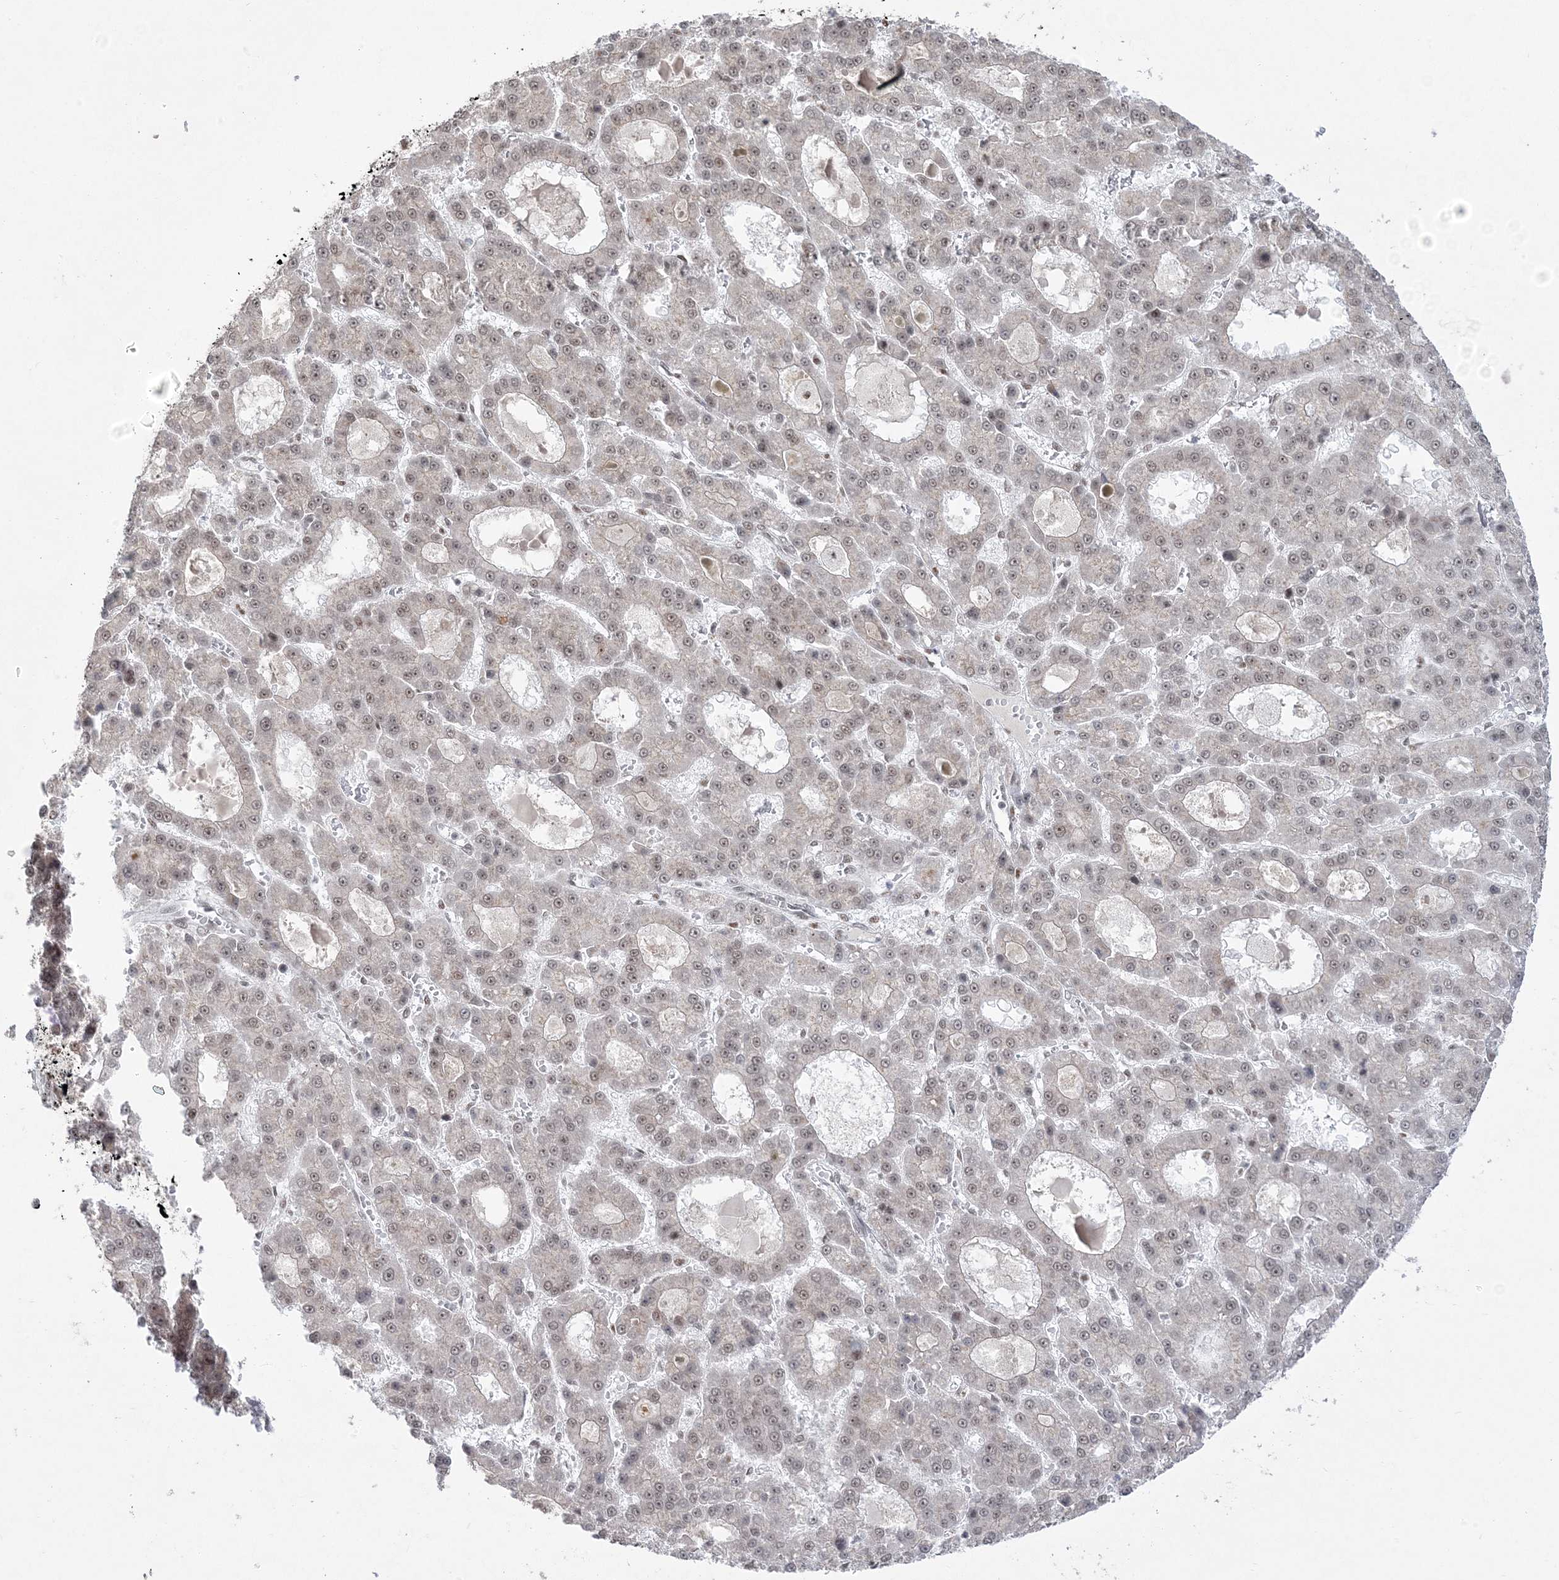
{"staining": {"intensity": "weak", "quantity": "25%-75%", "location": "nuclear"}, "tissue": "liver cancer", "cell_type": "Tumor cells", "image_type": "cancer", "snomed": [{"axis": "morphology", "description": "Carcinoma, Hepatocellular, NOS"}, {"axis": "topography", "description": "Liver"}], "caption": "Protein analysis of liver hepatocellular carcinoma tissue exhibits weak nuclear staining in about 25%-75% of tumor cells.", "gene": "MTREX", "patient": {"sex": "male", "age": 70}}